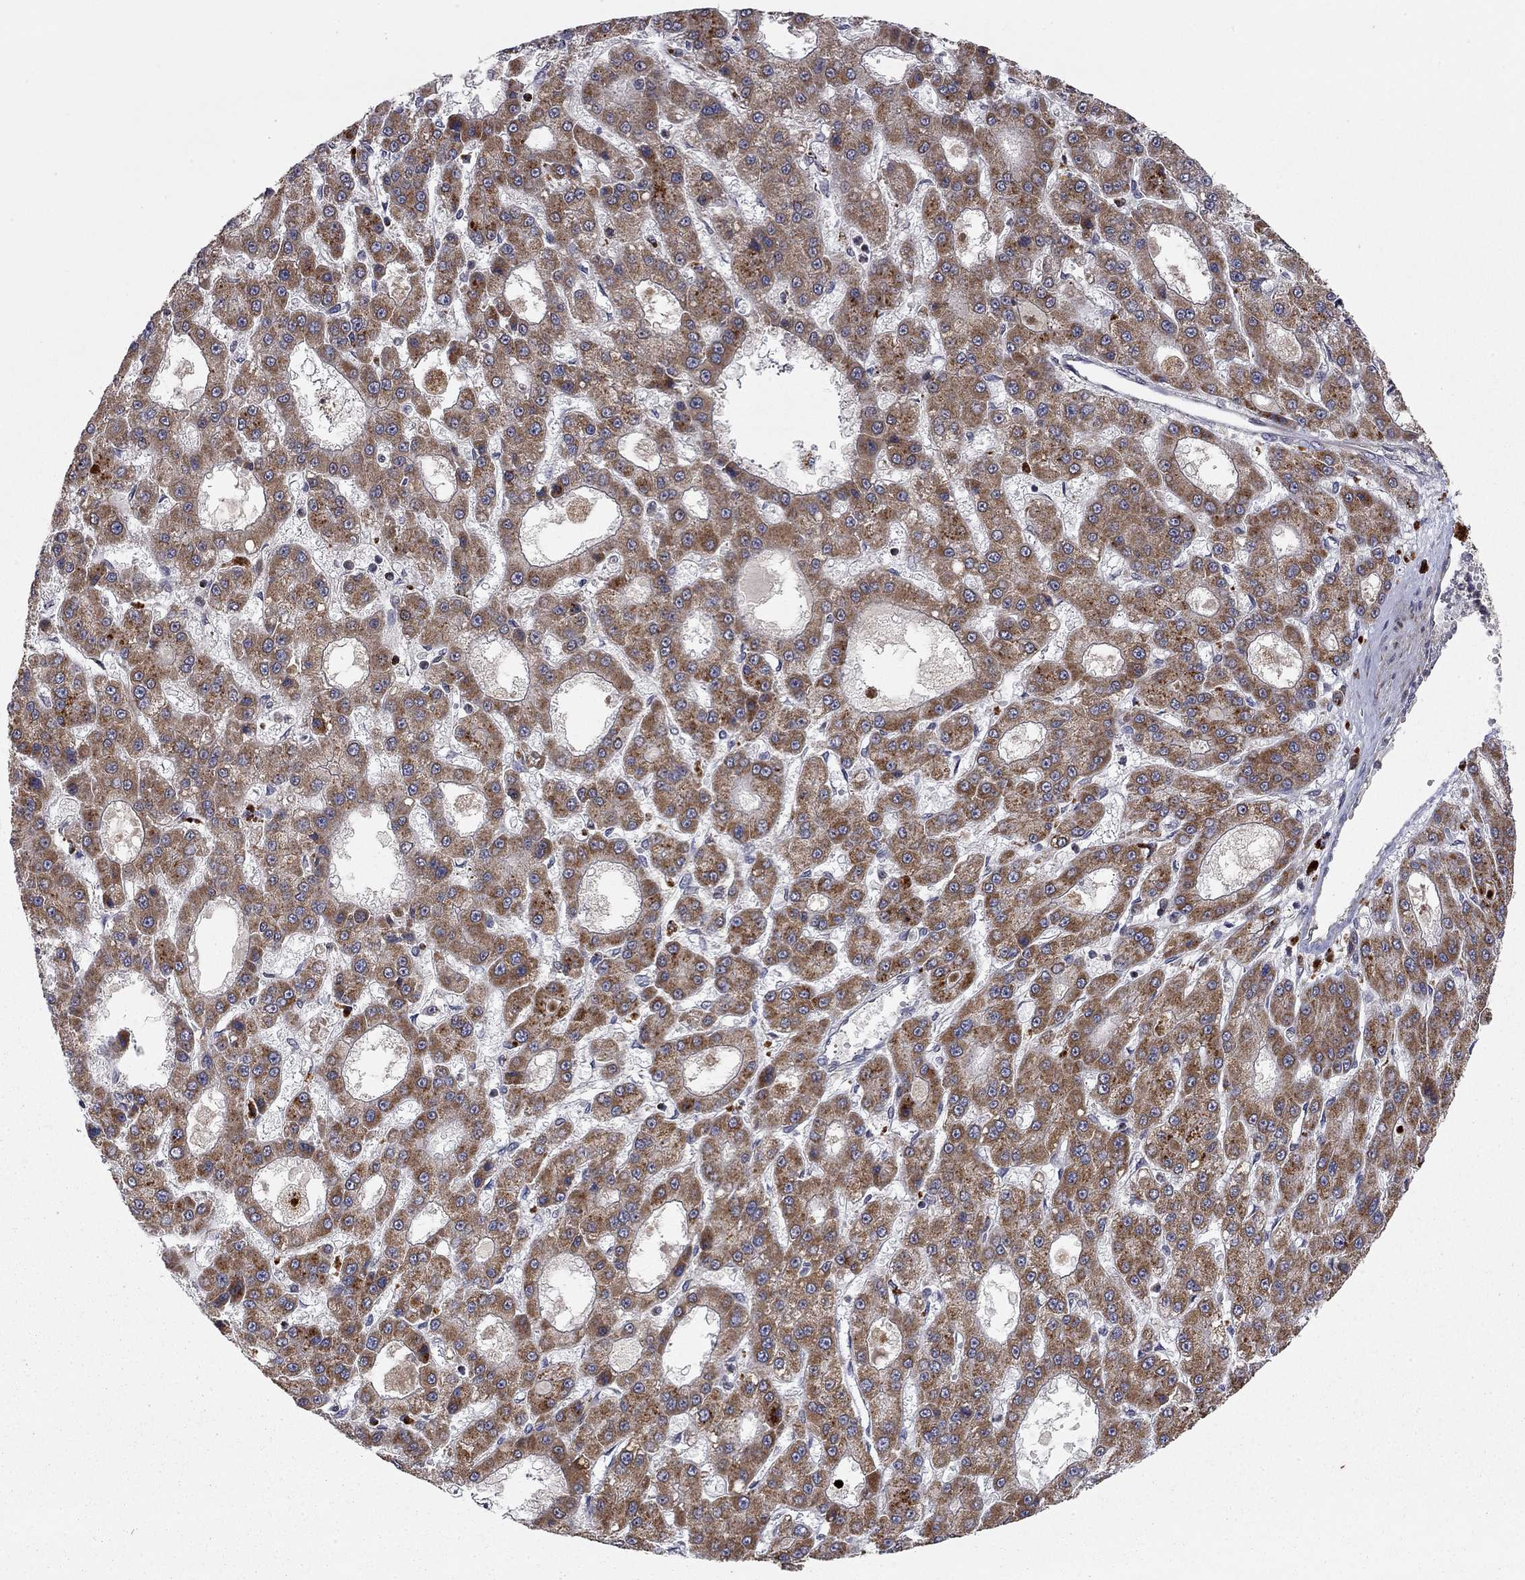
{"staining": {"intensity": "strong", "quantity": "25%-75%", "location": "cytoplasmic/membranous"}, "tissue": "liver cancer", "cell_type": "Tumor cells", "image_type": "cancer", "snomed": [{"axis": "morphology", "description": "Carcinoma, Hepatocellular, NOS"}, {"axis": "topography", "description": "Liver"}], "caption": "Human hepatocellular carcinoma (liver) stained with a protein marker shows strong staining in tumor cells.", "gene": "IDS", "patient": {"sex": "male", "age": 70}}